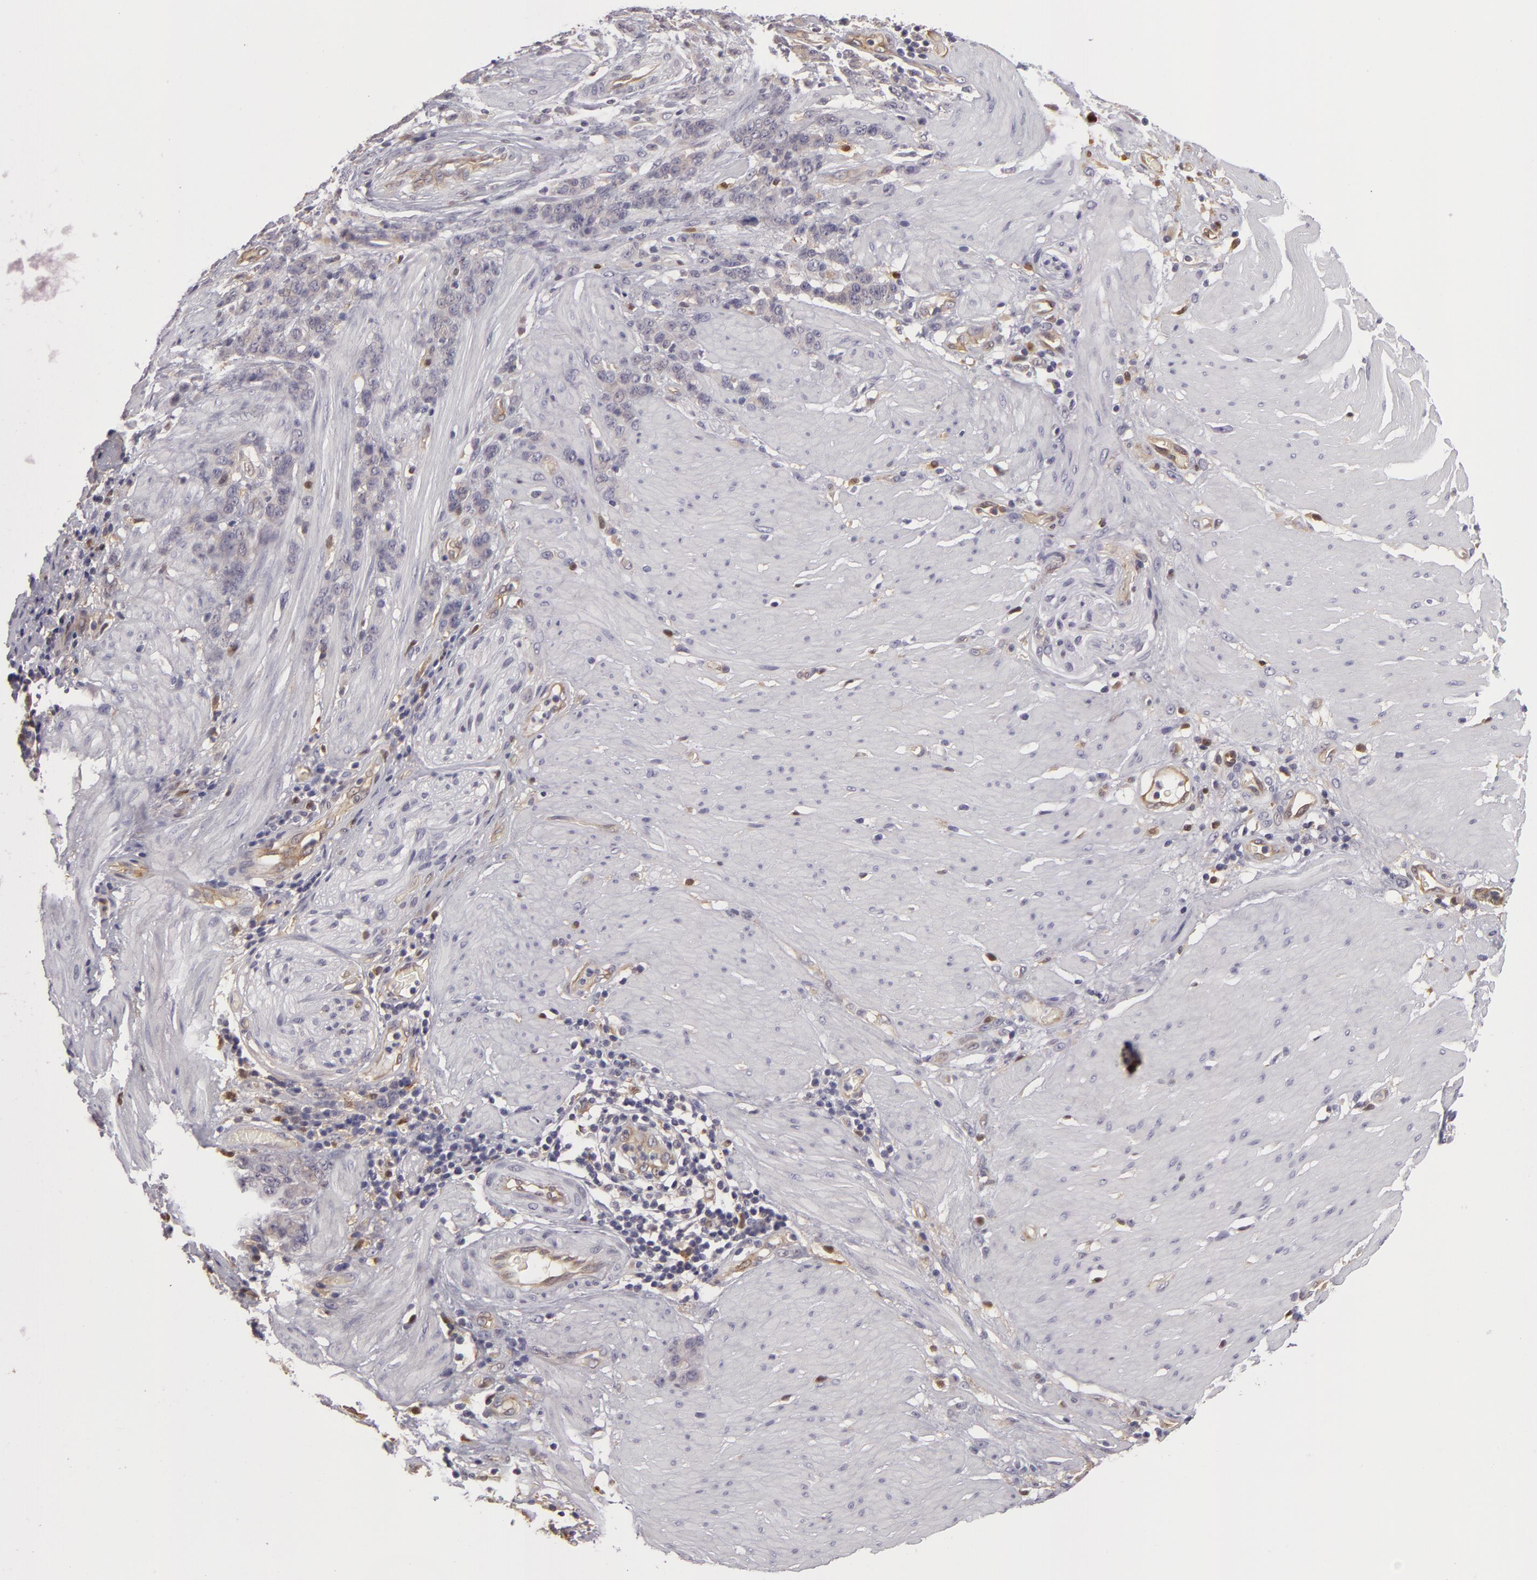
{"staining": {"intensity": "negative", "quantity": "none", "location": "none"}, "tissue": "stomach cancer", "cell_type": "Tumor cells", "image_type": "cancer", "snomed": [{"axis": "morphology", "description": "Adenocarcinoma, NOS"}, {"axis": "topography", "description": "Stomach, lower"}], "caption": "This is an immunohistochemistry (IHC) histopathology image of stomach adenocarcinoma. There is no positivity in tumor cells.", "gene": "ZNF229", "patient": {"sex": "male", "age": 88}}